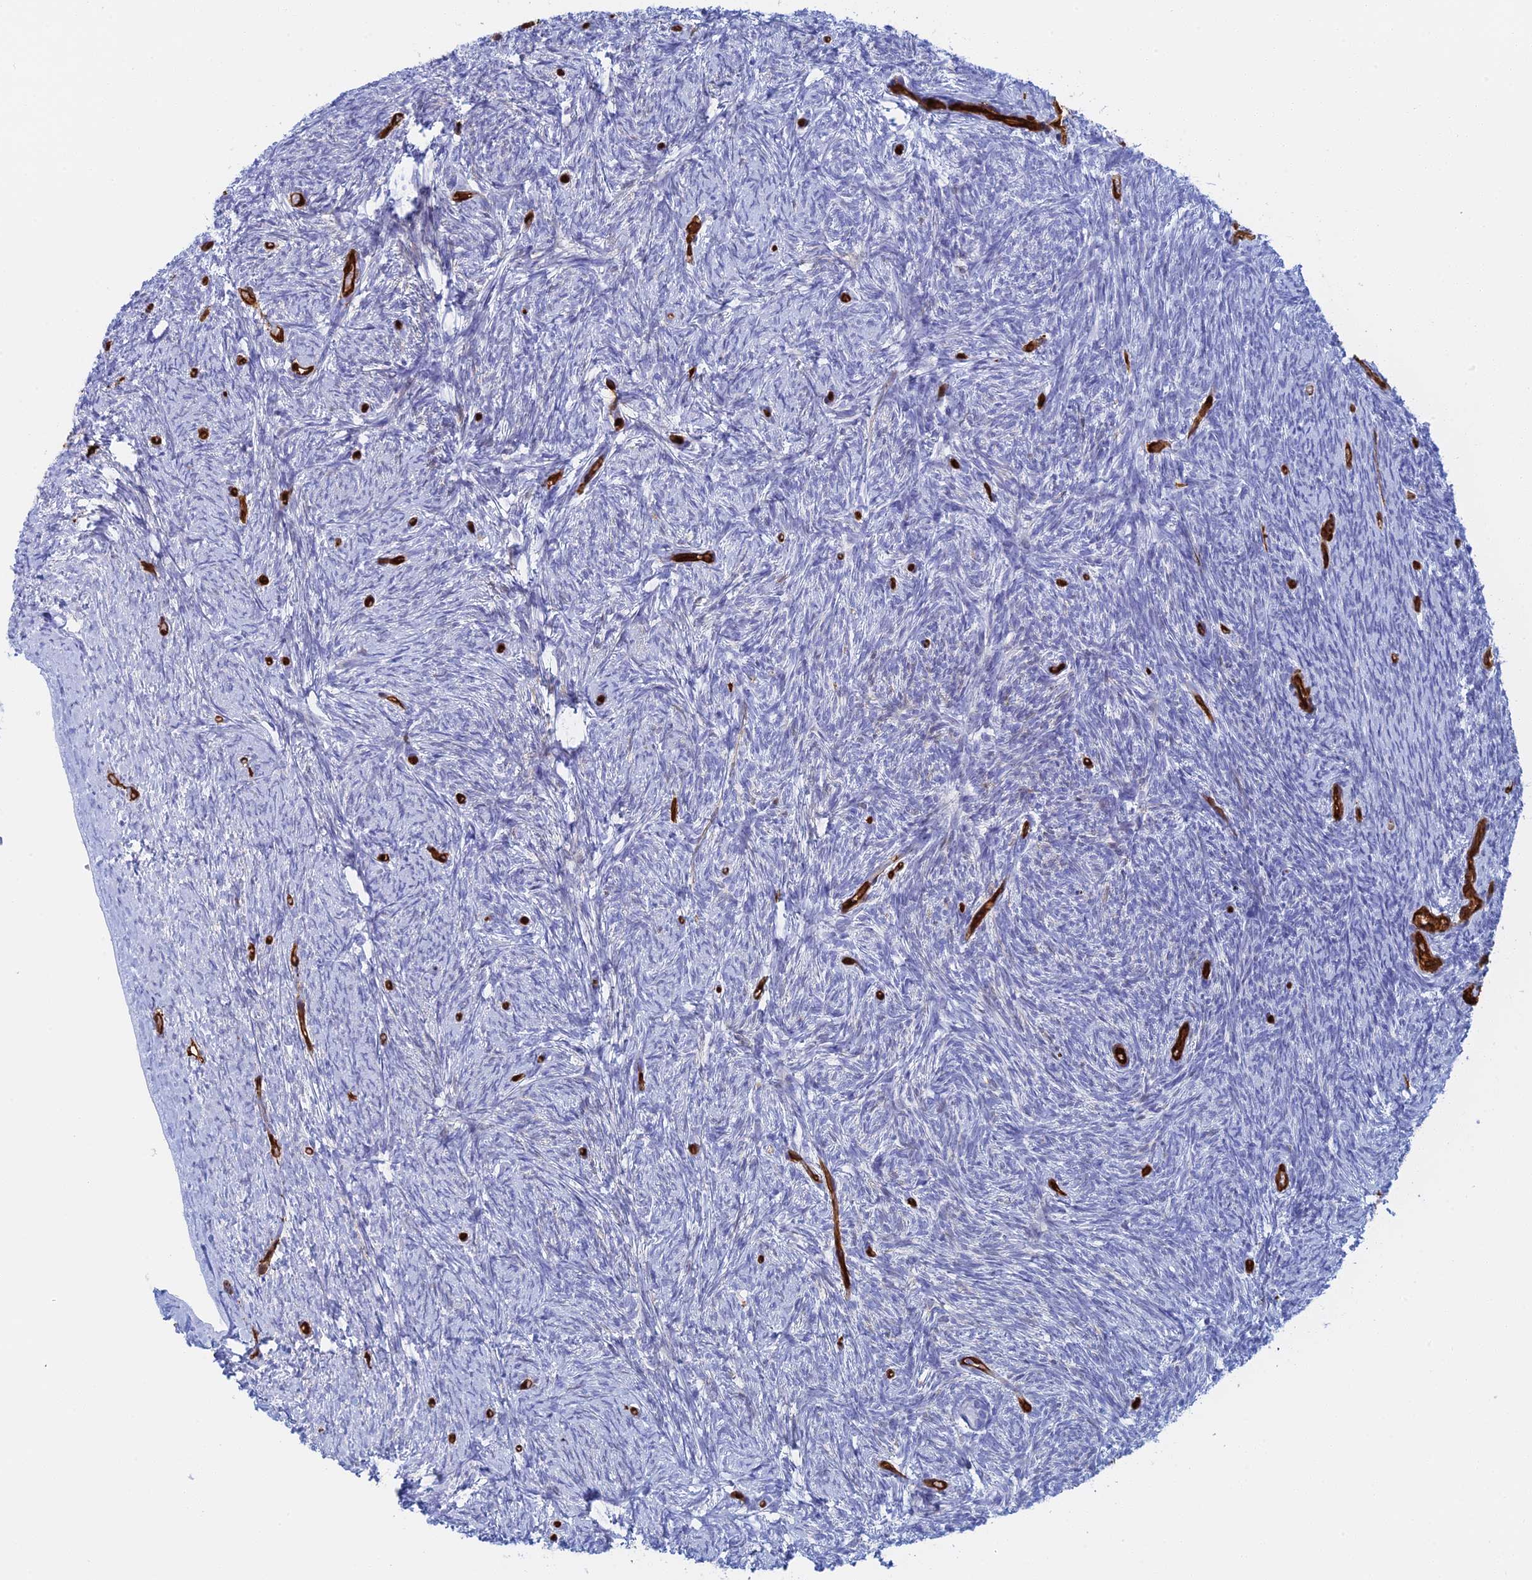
{"staining": {"intensity": "negative", "quantity": "none", "location": "none"}, "tissue": "ovary", "cell_type": "Ovarian stroma cells", "image_type": "normal", "snomed": [{"axis": "morphology", "description": "Normal tissue, NOS"}, {"axis": "topography", "description": "Ovary"}], "caption": "IHC micrograph of unremarkable ovary: ovary stained with DAB reveals no significant protein expression in ovarian stroma cells.", "gene": "CRIP2", "patient": {"sex": "female", "age": 44}}